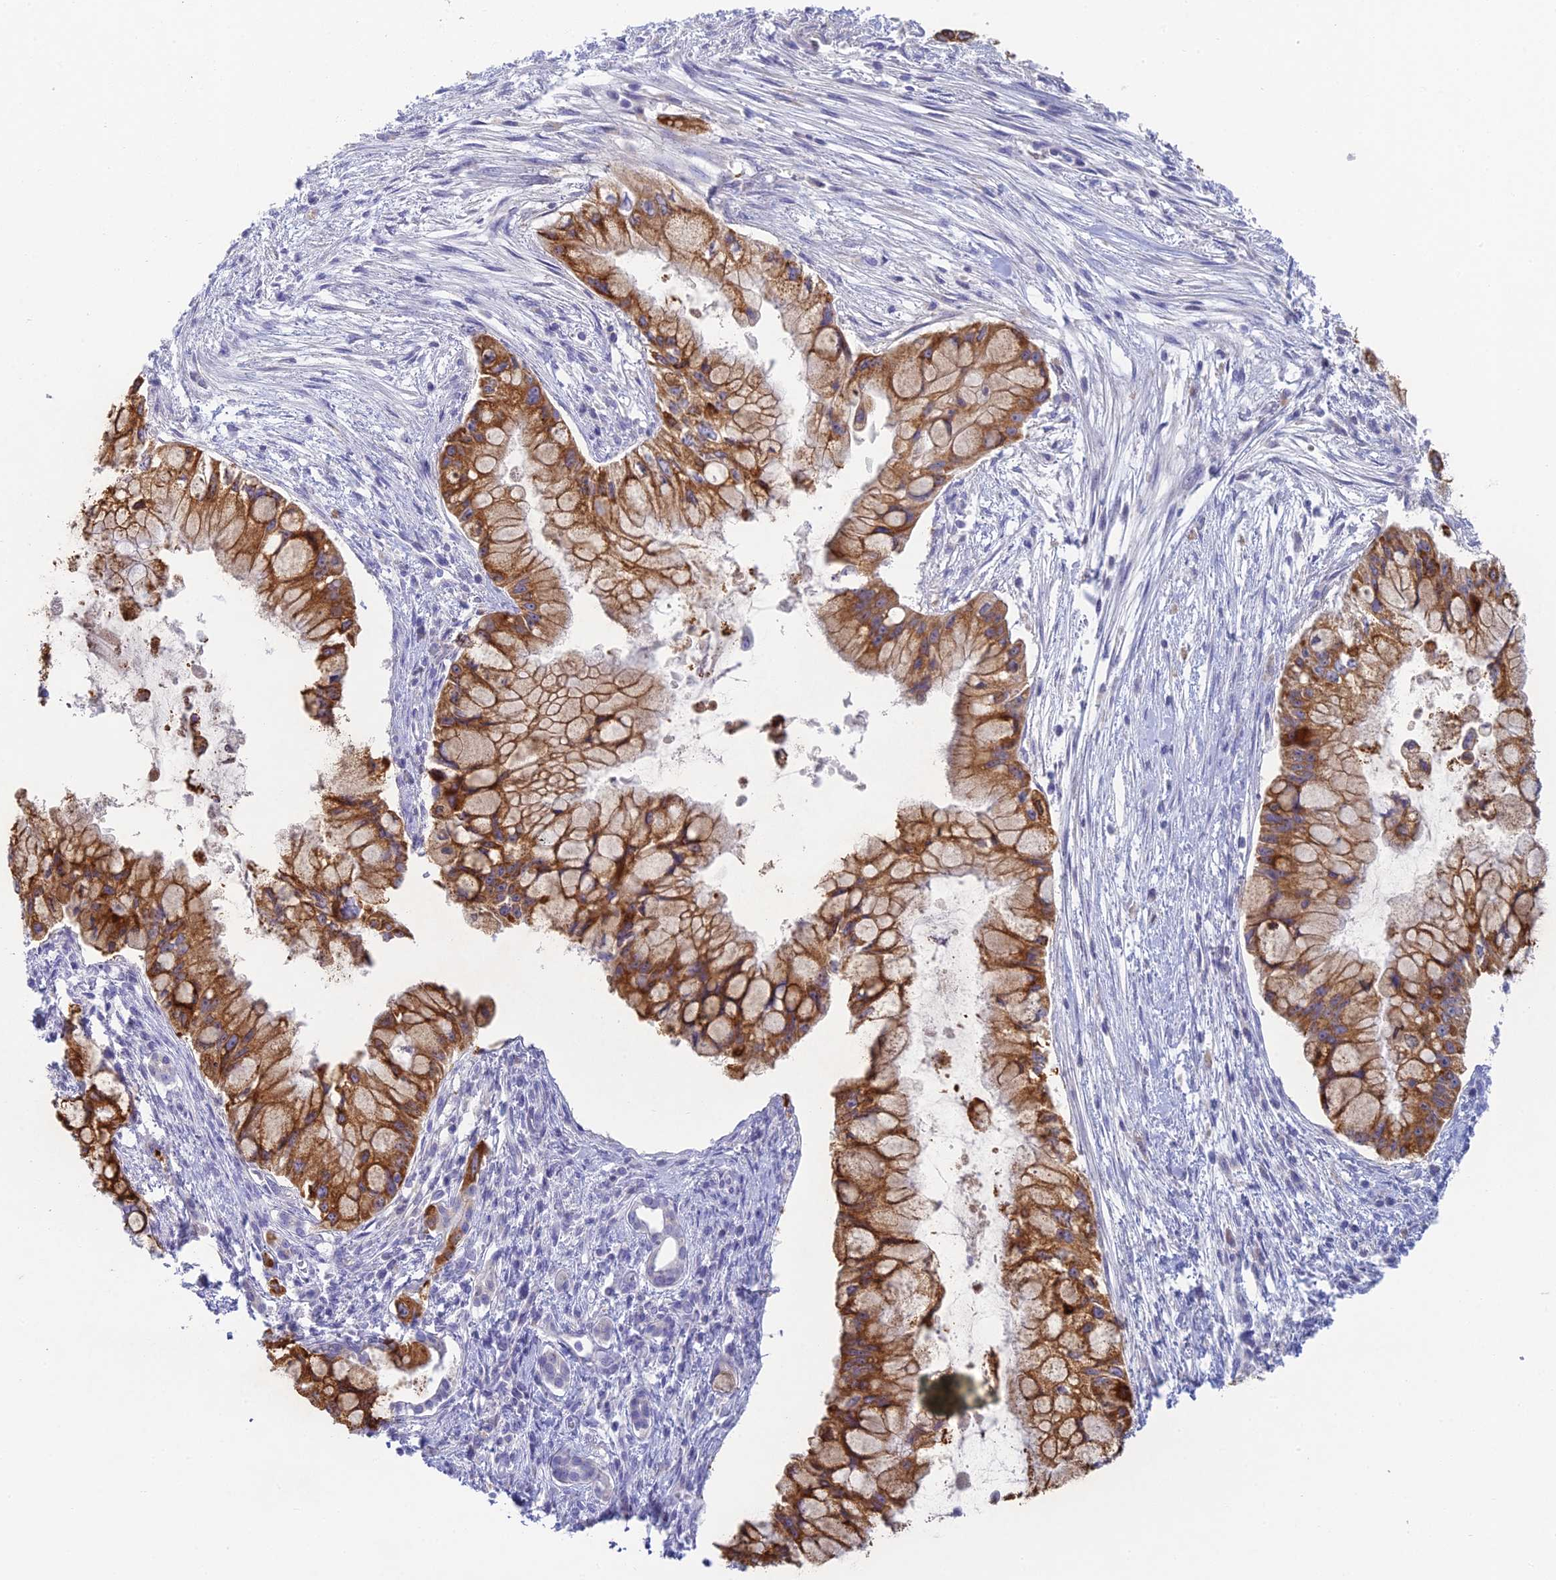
{"staining": {"intensity": "moderate", "quantity": ">75%", "location": "cytoplasmic/membranous"}, "tissue": "pancreatic cancer", "cell_type": "Tumor cells", "image_type": "cancer", "snomed": [{"axis": "morphology", "description": "Adenocarcinoma, NOS"}, {"axis": "topography", "description": "Pancreas"}], "caption": "Tumor cells show medium levels of moderate cytoplasmic/membranous expression in approximately >75% of cells in human pancreatic adenocarcinoma.", "gene": "REXO5", "patient": {"sex": "male", "age": 48}}